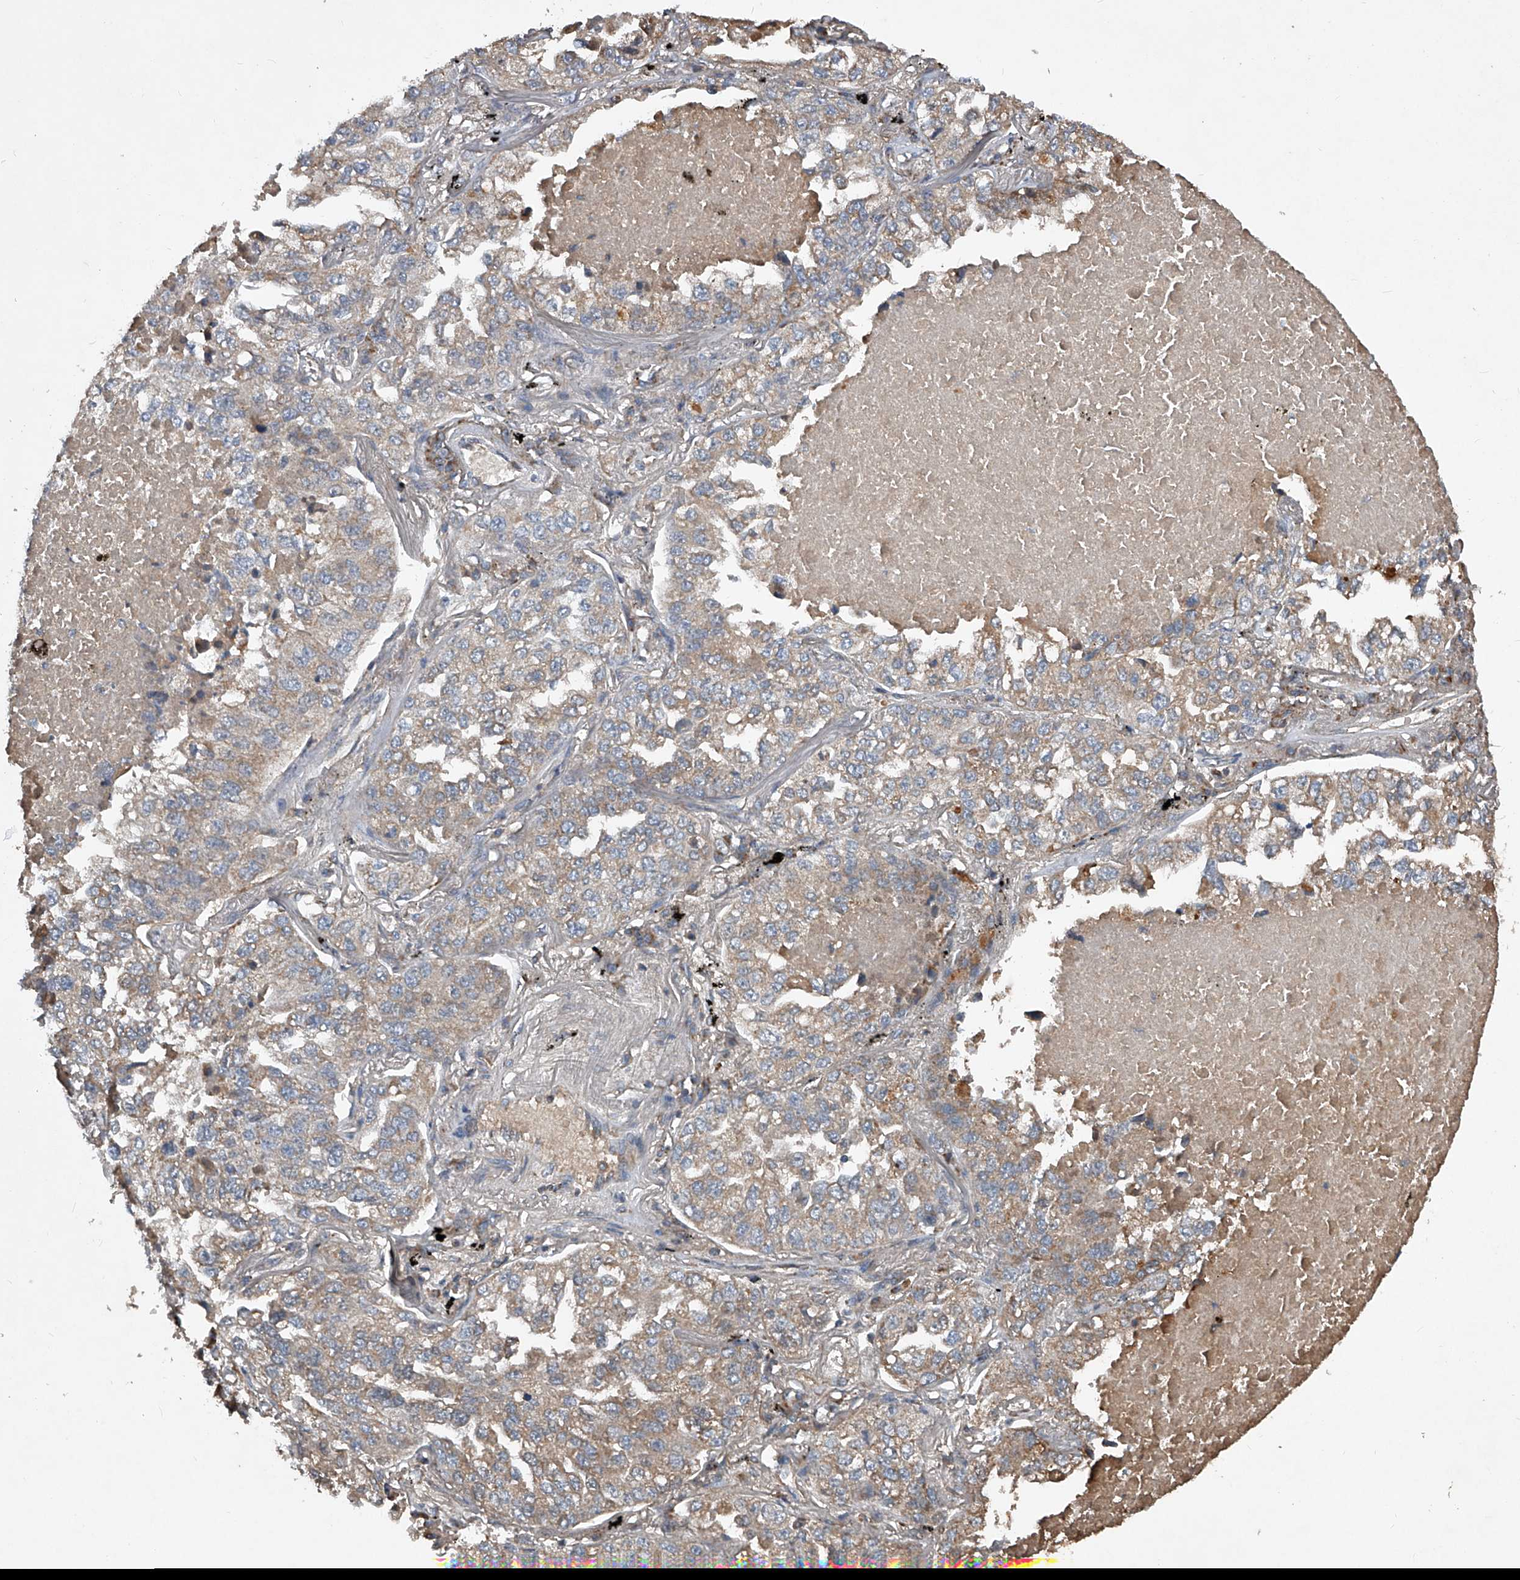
{"staining": {"intensity": "weak", "quantity": "25%-75%", "location": "cytoplasmic/membranous"}, "tissue": "lung cancer", "cell_type": "Tumor cells", "image_type": "cancer", "snomed": [{"axis": "morphology", "description": "Adenocarcinoma, NOS"}, {"axis": "topography", "description": "Lung"}], "caption": "The histopathology image demonstrates a brown stain indicating the presence of a protein in the cytoplasmic/membranous of tumor cells in lung cancer (adenocarcinoma).", "gene": "SDHA", "patient": {"sex": "male", "age": 65}}